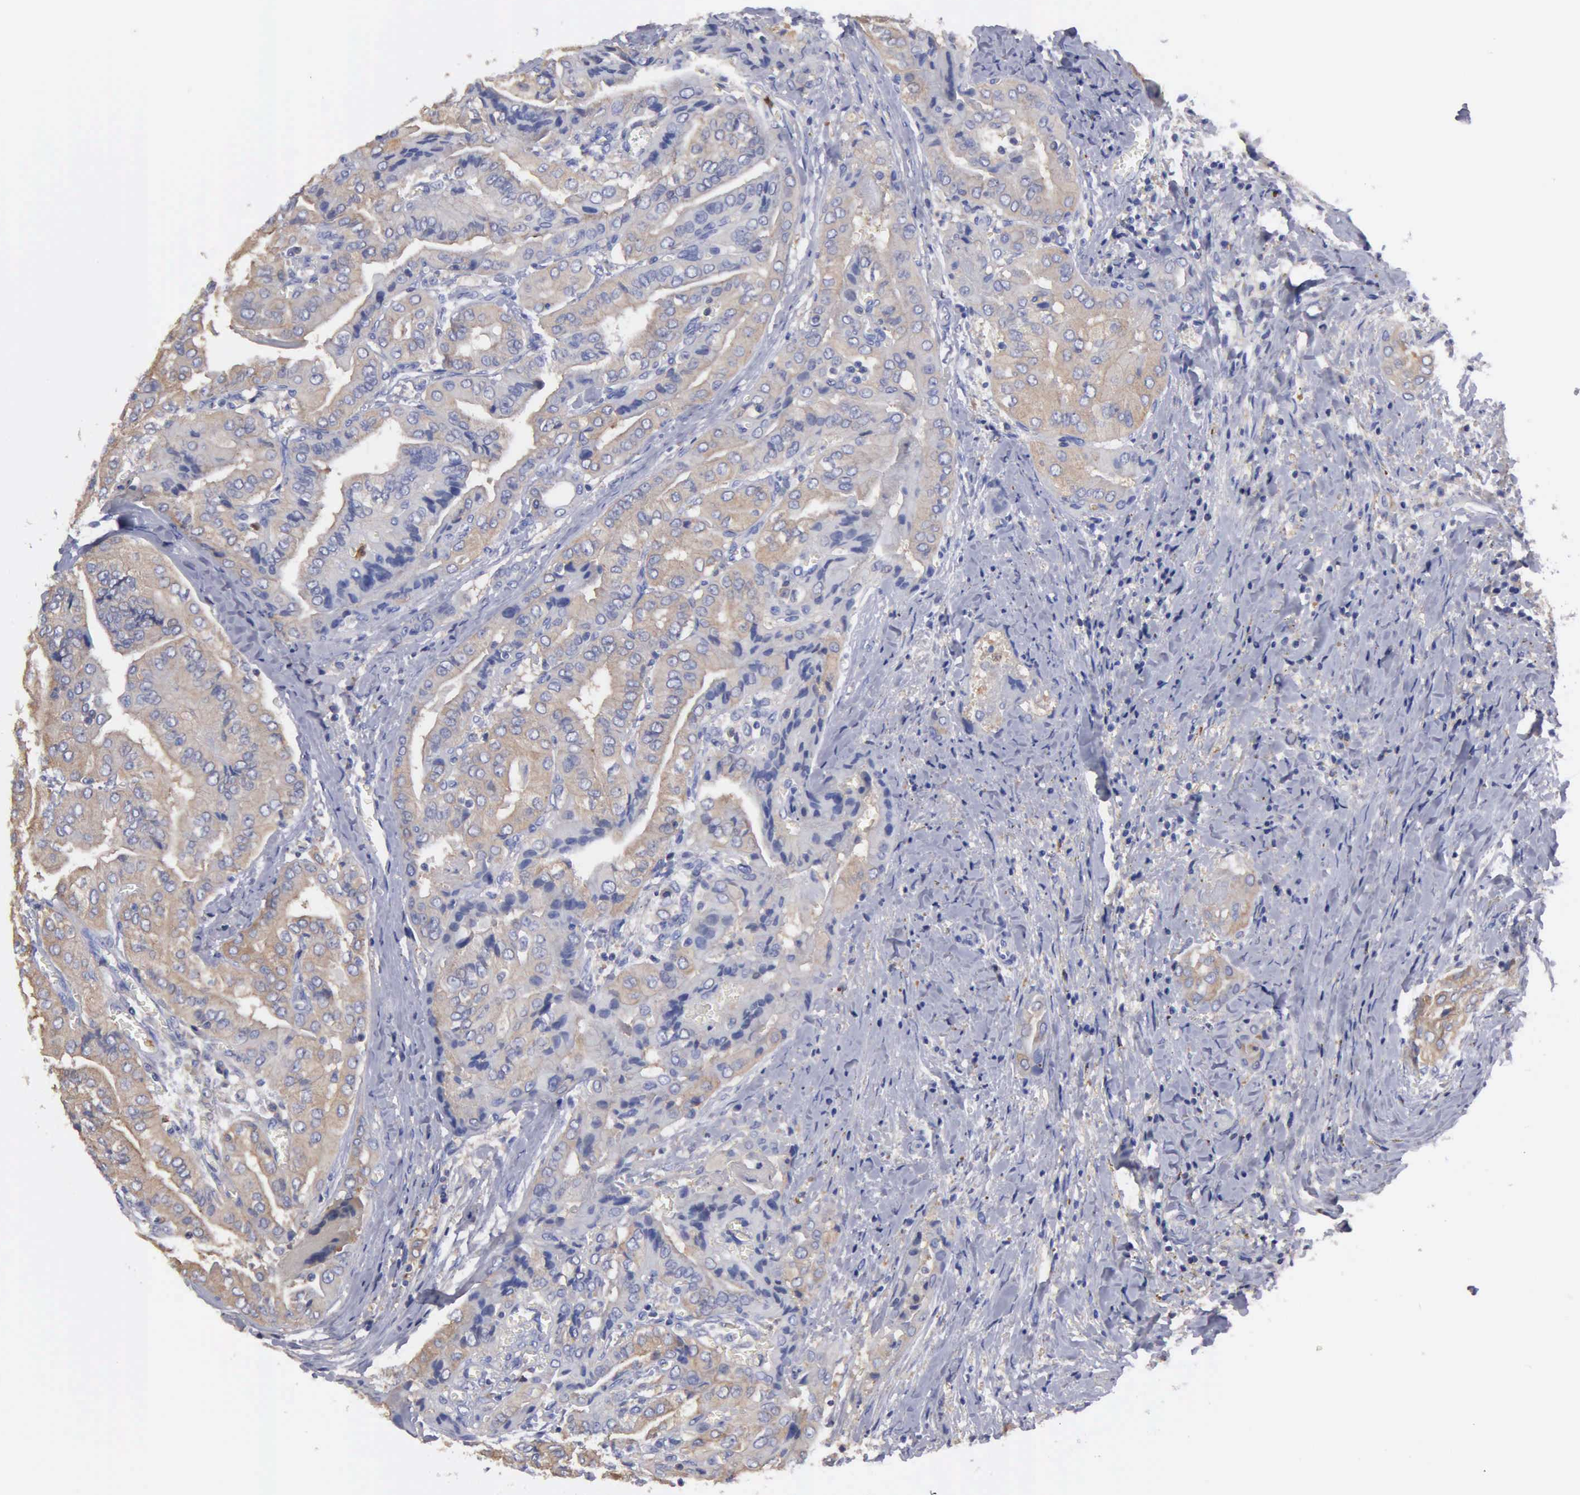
{"staining": {"intensity": "weak", "quantity": ">75%", "location": "cytoplasmic/membranous"}, "tissue": "thyroid cancer", "cell_type": "Tumor cells", "image_type": "cancer", "snomed": [{"axis": "morphology", "description": "Papillary adenocarcinoma, NOS"}, {"axis": "topography", "description": "Thyroid gland"}], "caption": "Immunohistochemical staining of human thyroid papillary adenocarcinoma exhibits weak cytoplasmic/membranous protein positivity in approximately >75% of tumor cells. (DAB (3,3'-diaminobenzidine) = brown stain, brightfield microscopy at high magnification).", "gene": "G6PD", "patient": {"sex": "female", "age": 71}}